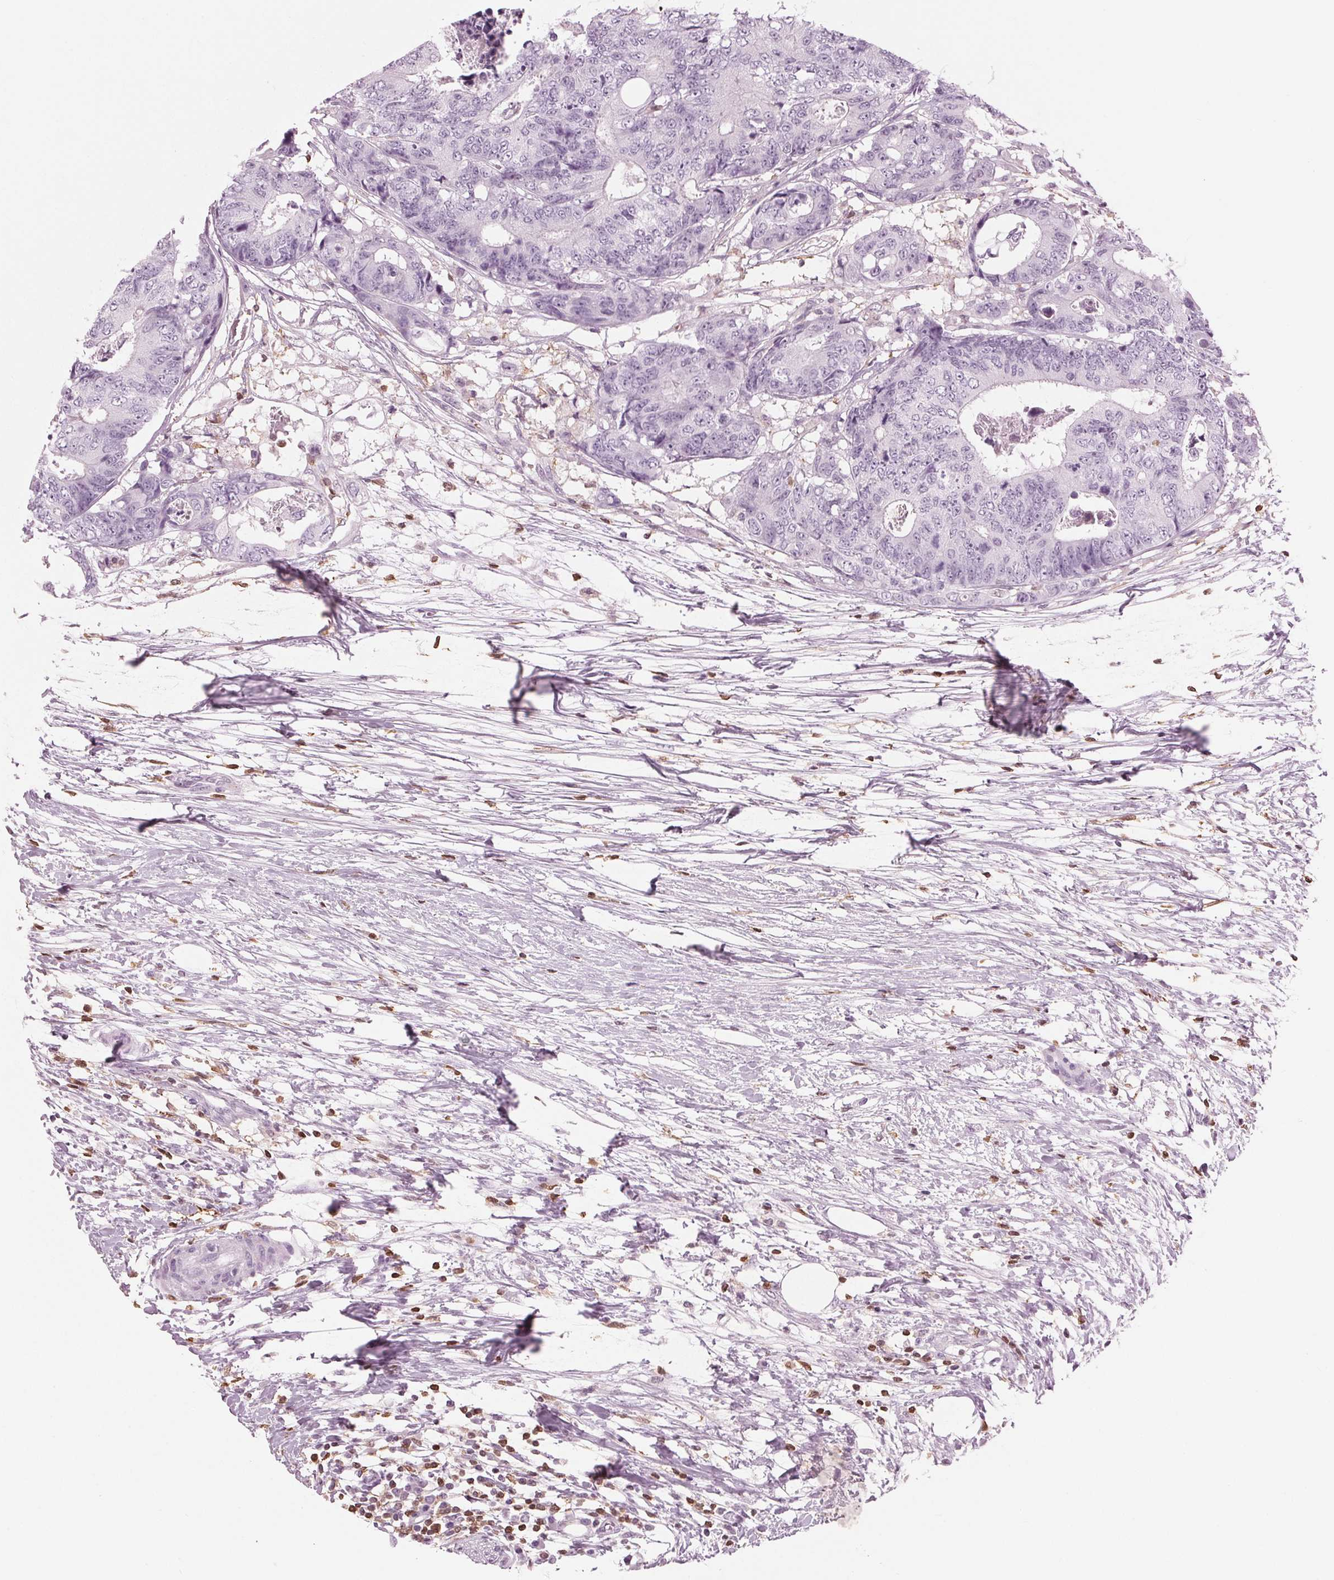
{"staining": {"intensity": "negative", "quantity": "none", "location": "none"}, "tissue": "colorectal cancer", "cell_type": "Tumor cells", "image_type": "cancer", "snomed": [{"axis": "morphology", "description": "Adenocarcinoma, NOS"}, {"axis": "topography", "description": "Colon"}], "caption": "Tumor cells are negative for brown protein staining in colorectal cancer (adenocarcinoma).", "gene": "BTLA", "patient": {"sex": "female", "age": 48}}